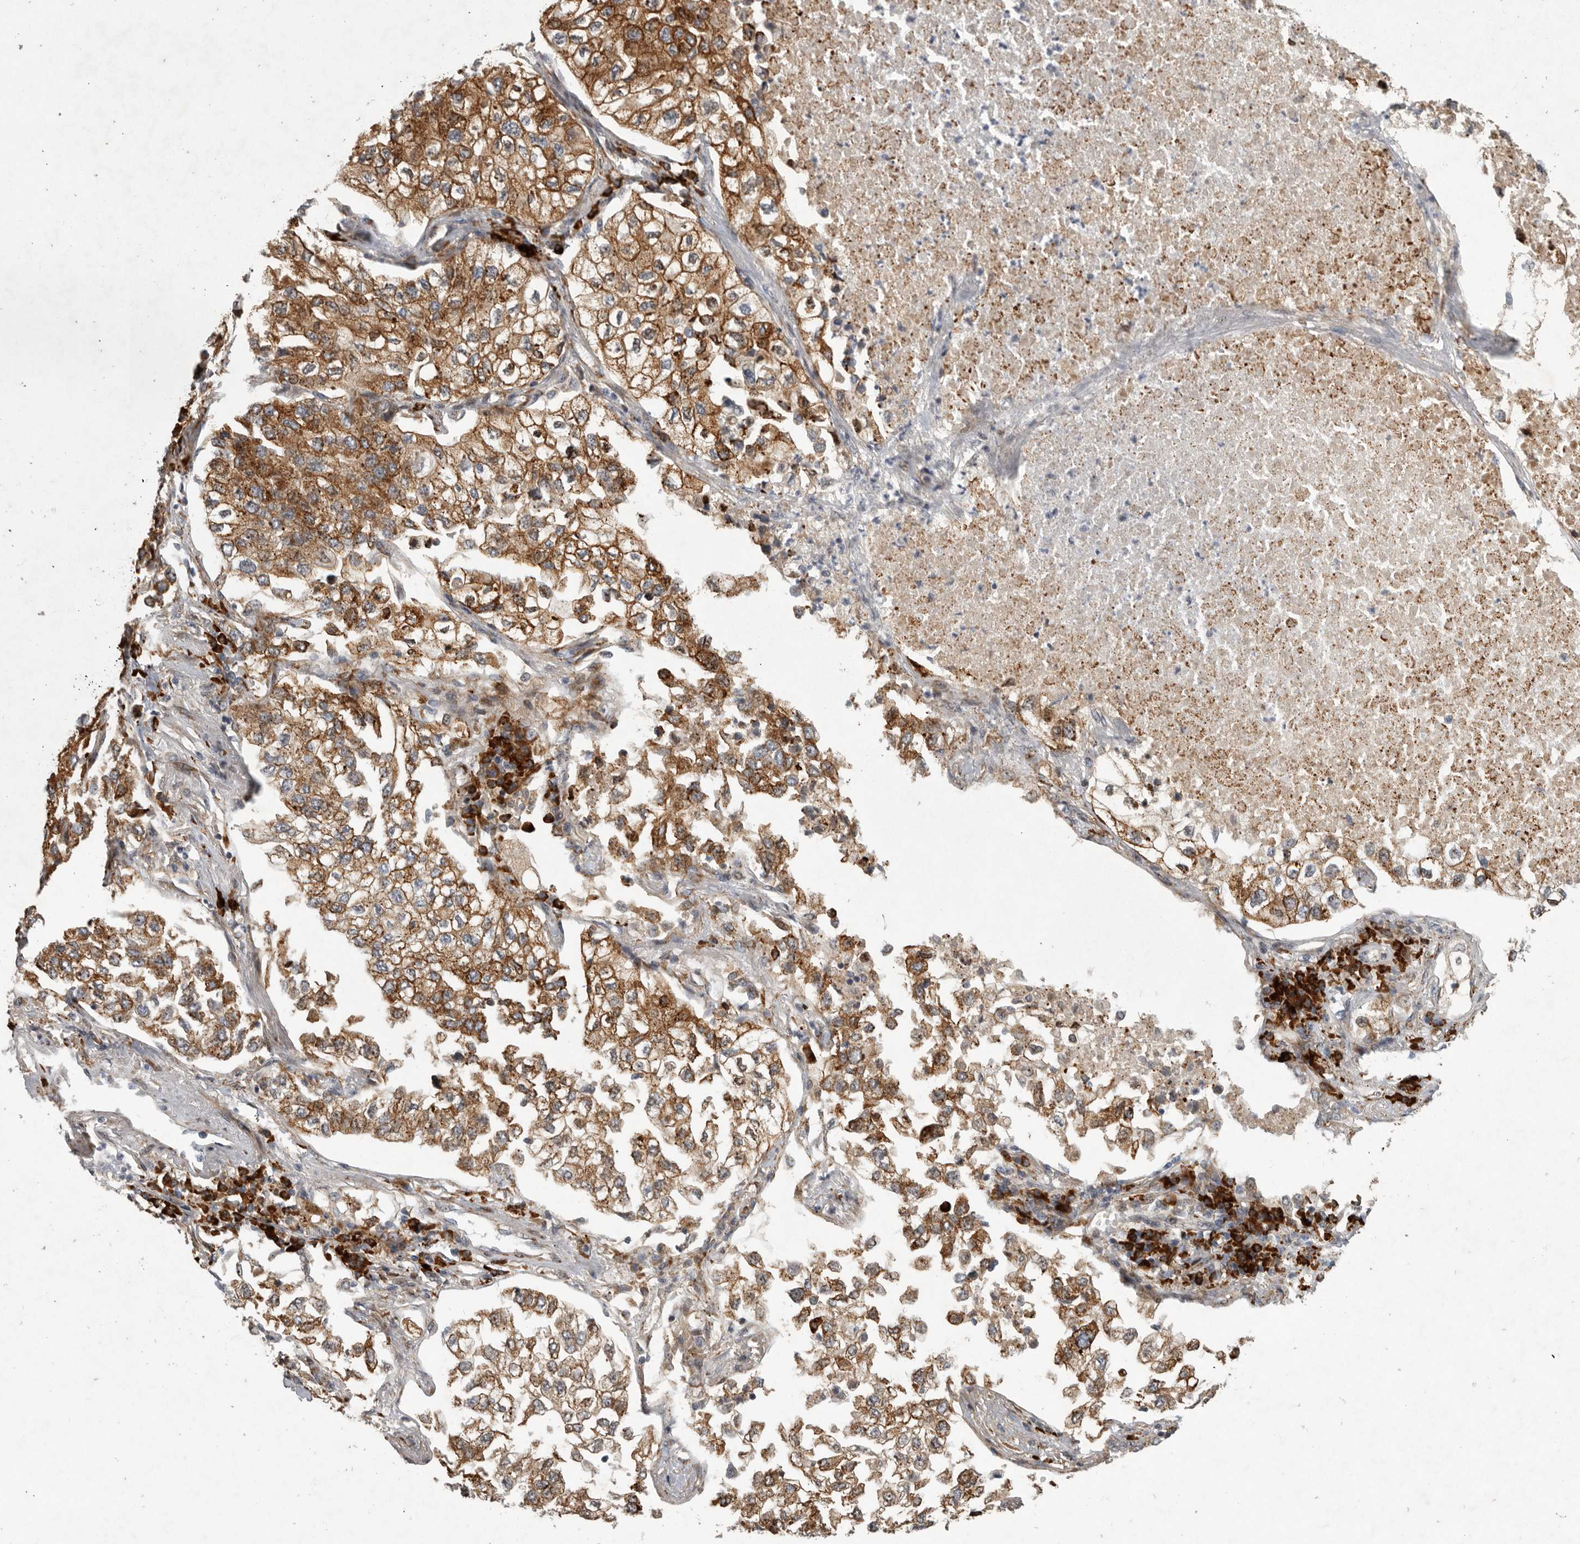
{"staining": {"intensity": "moderate", "quantity": ">75%", "location": "cytoplasmic/membranous"}, "tissue": "lung cancer", "cell_type": "Tumor cells", "image_type": "cancer", "snomed": [{"axis": "morphology", "description": "Adenocarcinoma, NOS"}, {"axis": "topography", "description": "Lung"}], "caption": "A brown stain highlights moderate cytoplasmic/membranous expression of a protein in lung cancer (adenocarcinoma) tumor cells.", "gene": "MPDZ", "patient": {"sex": "male", "age": 63}}